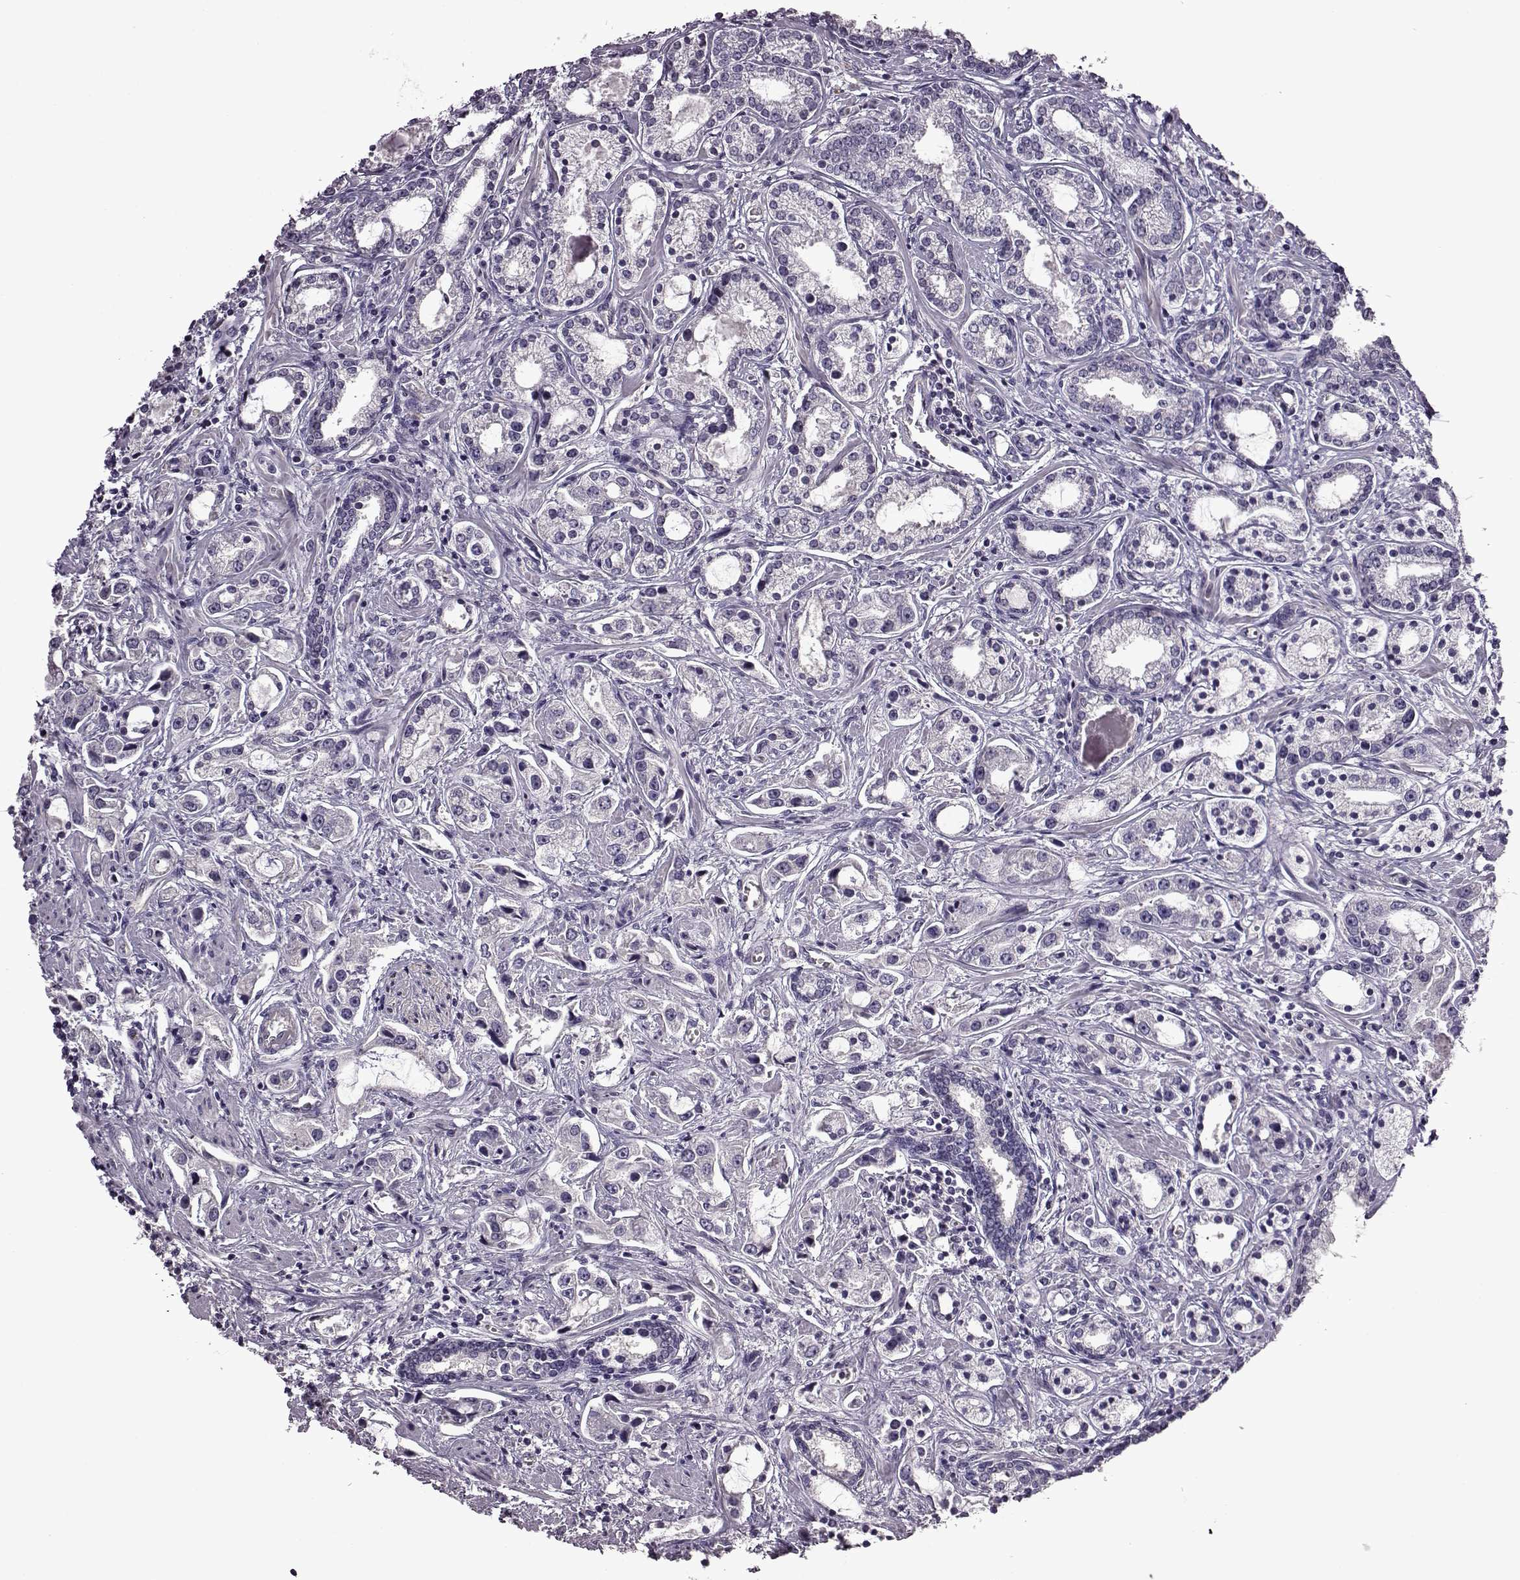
{"staining": {"intensity": "negative", "quantity": "none", "location": "none"}, "tissue": "prostate cancer", "cell_type": "Tumor cells", "image_type": "cancer", "snomed": [{"axis": "morphology", "description": "Adenocarcinoma, Medium grade"}, {"axis": "topography", "description": "Prostate"}], "caption": "DAB (3,3'-diaminobenzidine) immunohistochemical staining of human prostate adenocarcinoma (medium-grade) shows no significant expression in tumor cells.", "gene": "EDDM3B", "patient": {"sex": "male", "age": 57}}